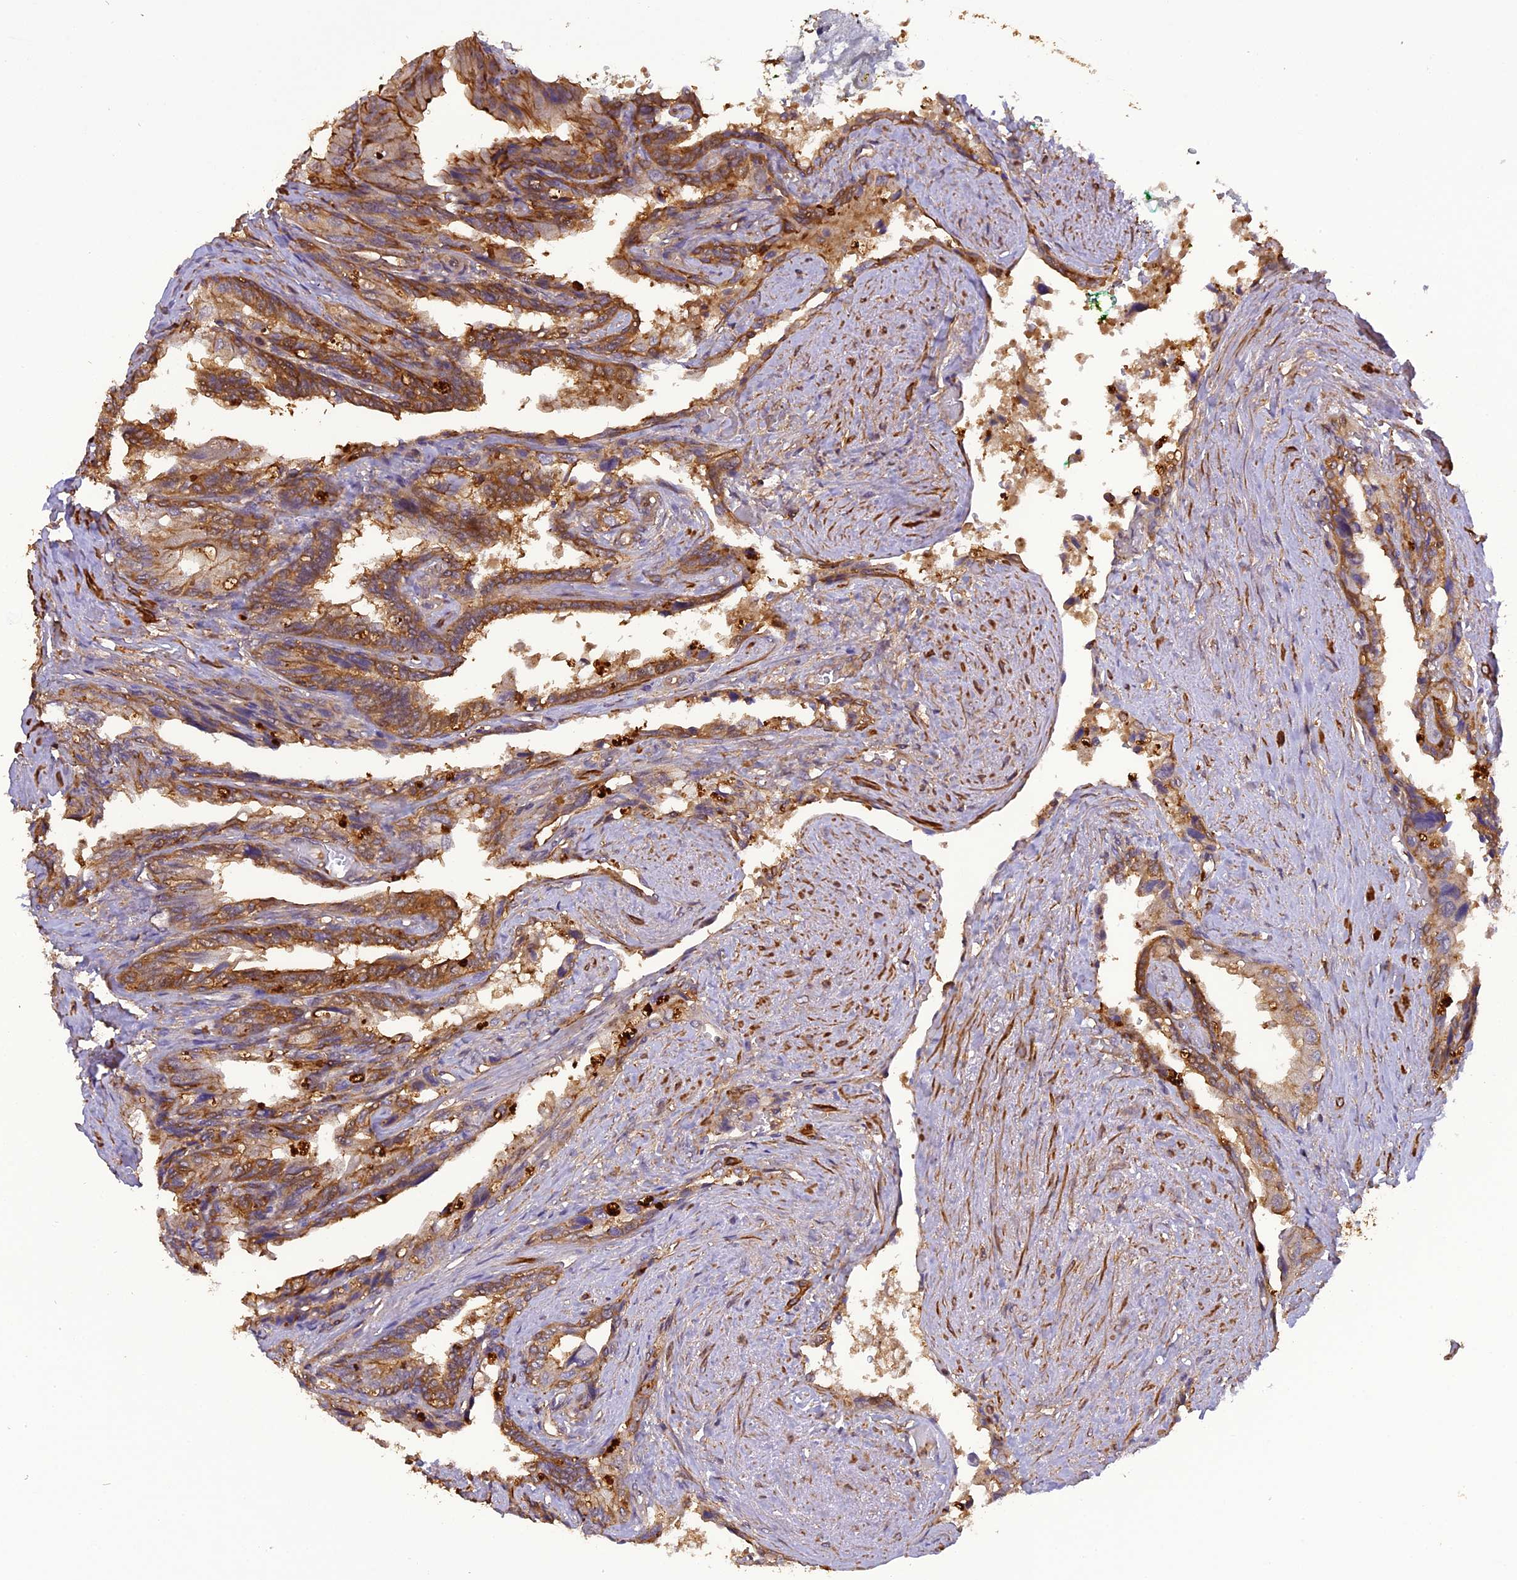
{"staining": {"intensity": "moderate", "quantity": ">75%", "location": "cytoplasmic/membranous"}, "tissue": "seminal vesicle", "cell_type": "Glandular cells", "image_type": "normal", "snomed": [{"axis": "morphology", "description": "Normal tissue, NOS"}, {"axis": "topography", "description": "Seminal veicle"}, {"axis": "topography", "description": "Peripheral nerve tissue"}], "caption": "Protein staining by immunohistochemistry reveals moderate cytoplasmic/membranous expression in about >75% of glandular cells in normal seminal vesicle. The staining was performed using DAB, with brown indicating positive protein expression. Nuclei are stained blue with hematoxylin.", "gene": "STOML1", "patient": {"sex": "male", "age": 60}}